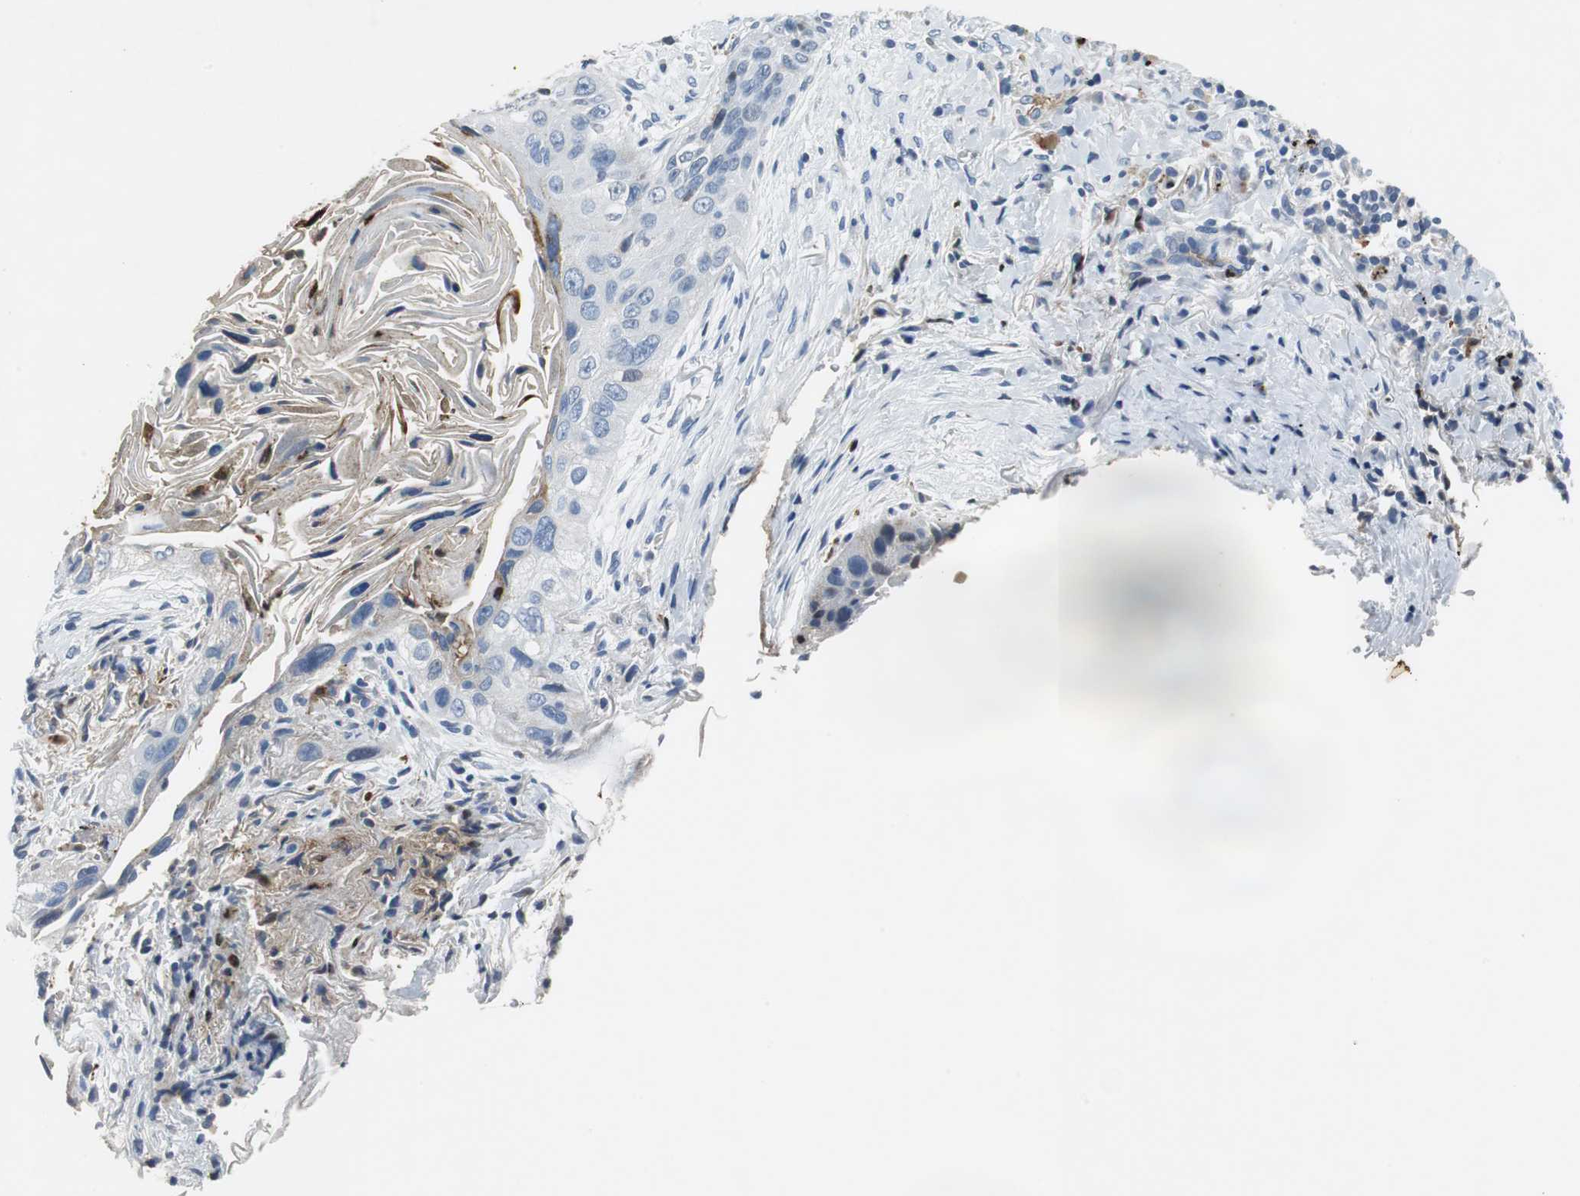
{"staining": {"intensity": "weak", "quantity": "25%-75%", "location": "nuclear"}, "tissue": "lung cancer", "cell_type": "Tumor cells", "image_type": "cancer", "snomed": [{"axis": "morphology", "description": "Squamous cell carcinoma, NOS"}, {"axis": "topography", "description": "Lung"}], "caption": "Immunohistochemical staining of lung squamous cell carcinoma displays low levels of weak nuclear positivity in approximately 25%-75% of tumor cells. The staining was performed using DAB, with brown indicating positive protein expression. Nuclei are stained blue with hematoxylin.", "gene": "ORM1", "patient": {"sex": "female", "age": 67}}